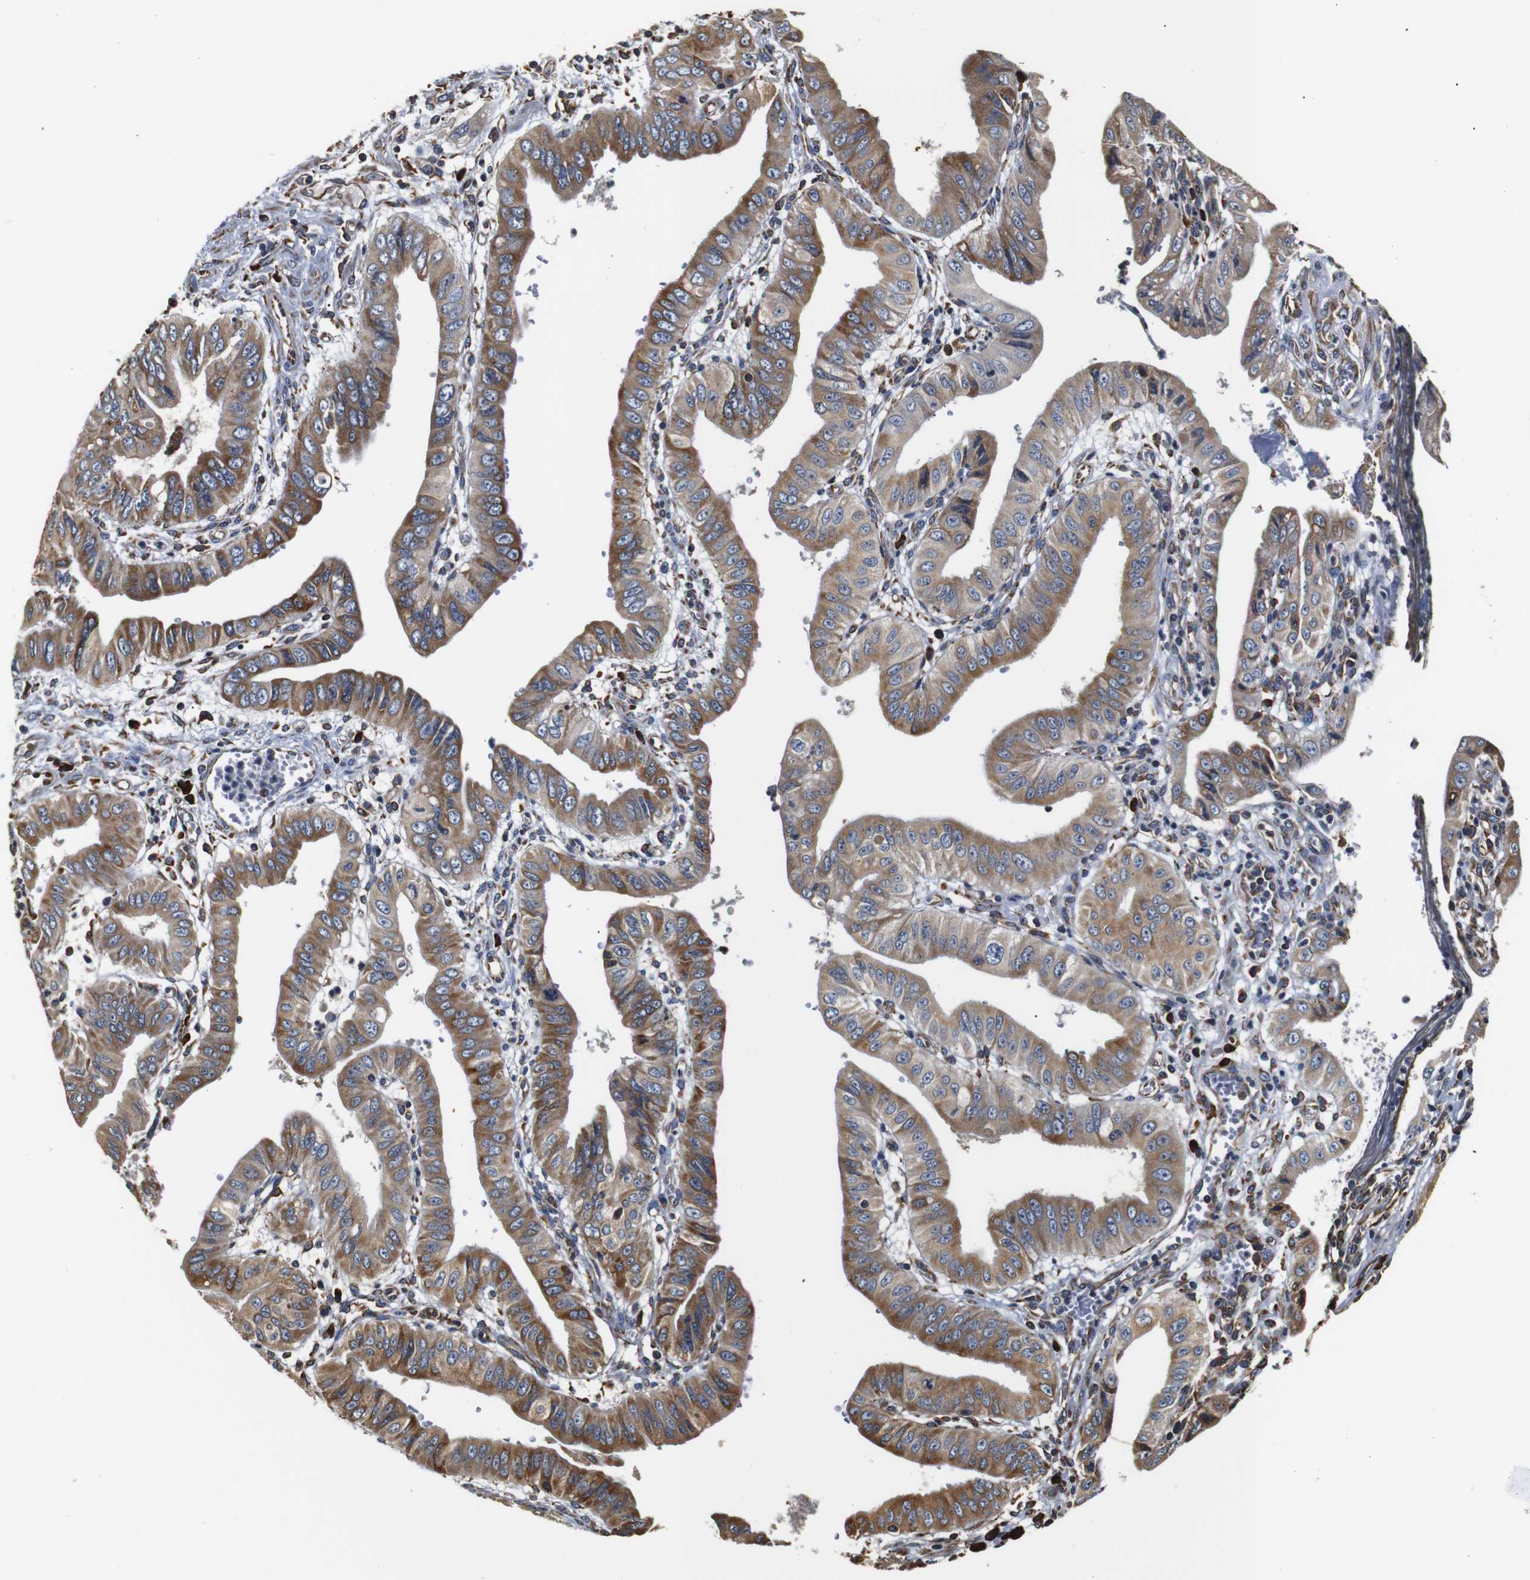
{"staining": {"intensity": "moderate", "quantity": "25%-75%", "location": "cytoplasmic/membranous"}, "tissue": "pancreatic cancer", "cell_type": "Tumor cells", "image_type": "cancer", "snomed": [{"axis": "morphology", "description": "Normal tissue, NOS"}, {"axis": "topography", "description": "Lymph node"}], "caption": "Pancreatic cancer stained with DAB immunohistochemistry (IHC) demonstrates medium levels of moderate cytoplasmic/membranous staining in approximately 25%-75% of tumor cells. The protein of interest is shown in brown color, while the nuclei are stained blue.", "gene": "HHIP", "patient": {"sex": "male", "age": 50}}